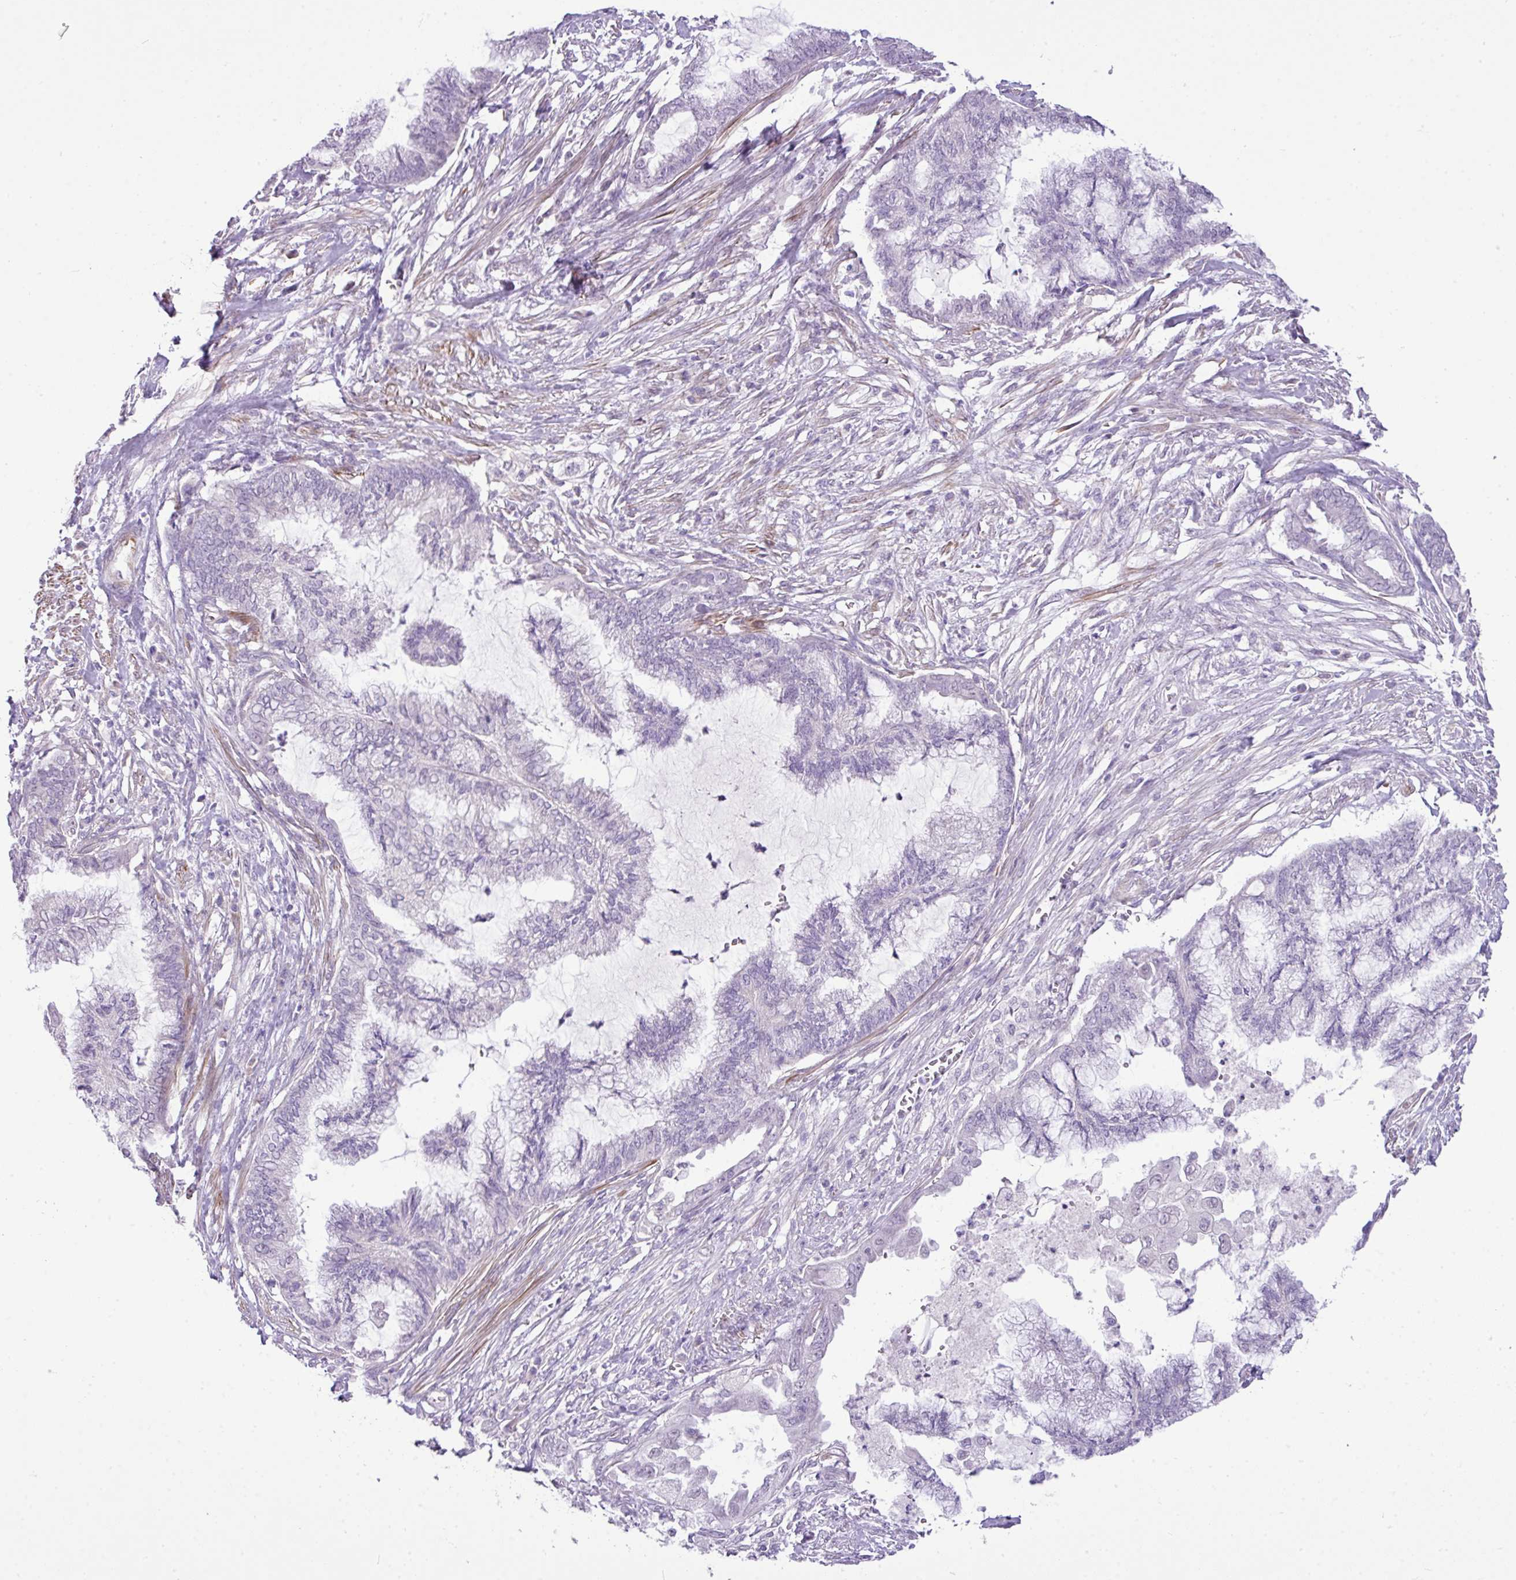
{"staining": {"intensity": "negative", "quantity": "none", "location": "none"}, "tissue": "endometrial cancer", "cell_type": "Tumor cells", "image_type": "cancer", "snomed": [{"axis": "morphology", "description": "Adenocarcinoma, NOS"}, {"axis": "topography", "description": "Endometrium"}], "caption": "The micrograph reveals no significant staining in tumor cells of adenocarcinoma (endometrial).", "gene": "DIP2A", "patient": {"sex": "female", "age": 86}}